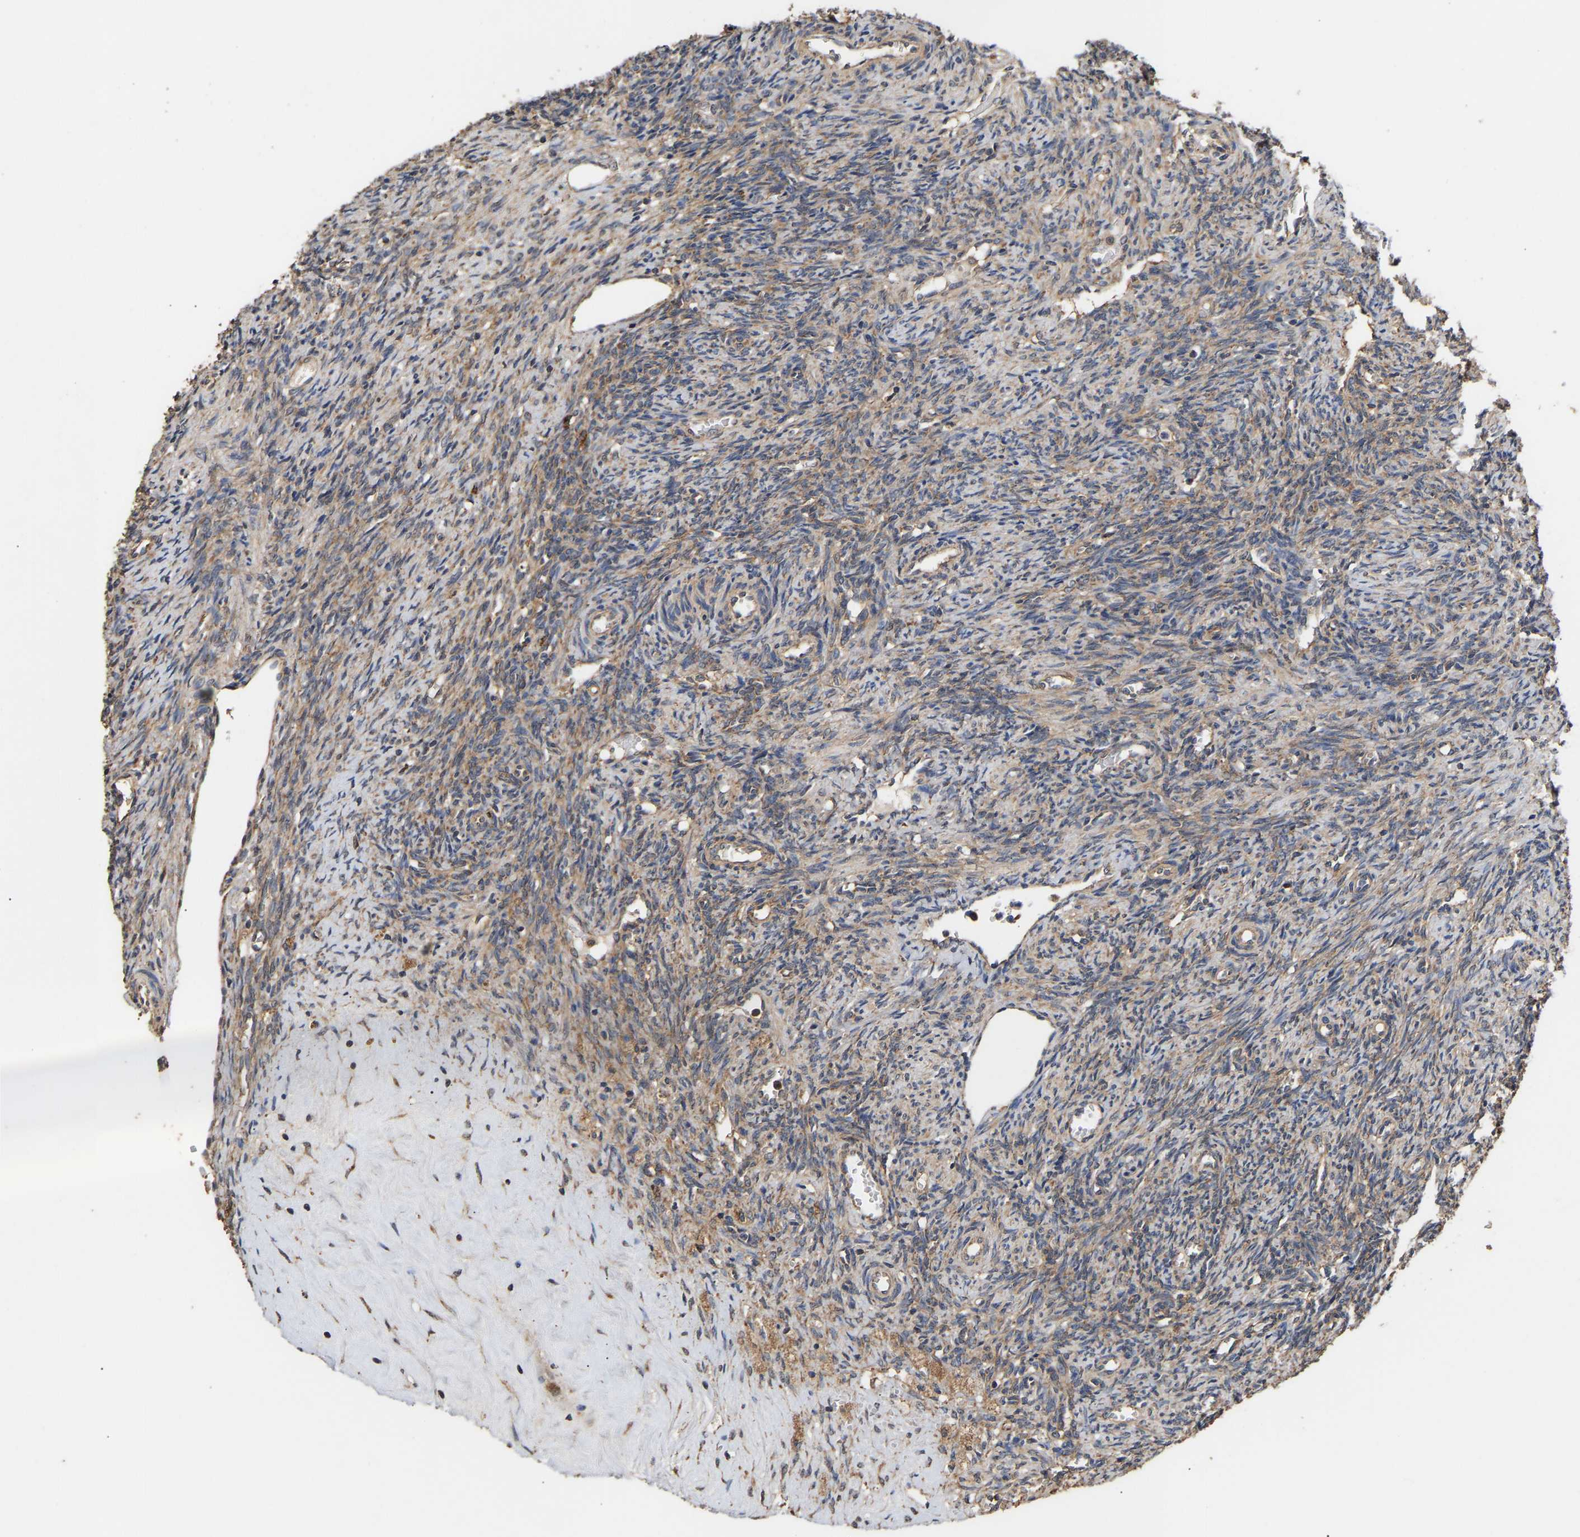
{"staining": {"intensity": "strong", "quantity": ">75%", "location": "cytoplasmic/membranous,nuclear"}, "tissue": "ovary", "cell_type": "Follicle cells", "image_type": "normal", "snomed": [{"axis": "morphology", "description": "Normal tissue, NOS"}, {"axis": "topography", "description": "Ovary"}], "caption": "Ovary stained with immunohistochemistry shows strong cytoplasmic/membranous,nuclear positivity in approximately >75% of follicle cells. (Stains: DAB in brown, nuclei in blue, Microscopy: brightfield microscopy at high magnification).", "gene": "ZNF26", "patient": {"sex": "female", "age": 41}}